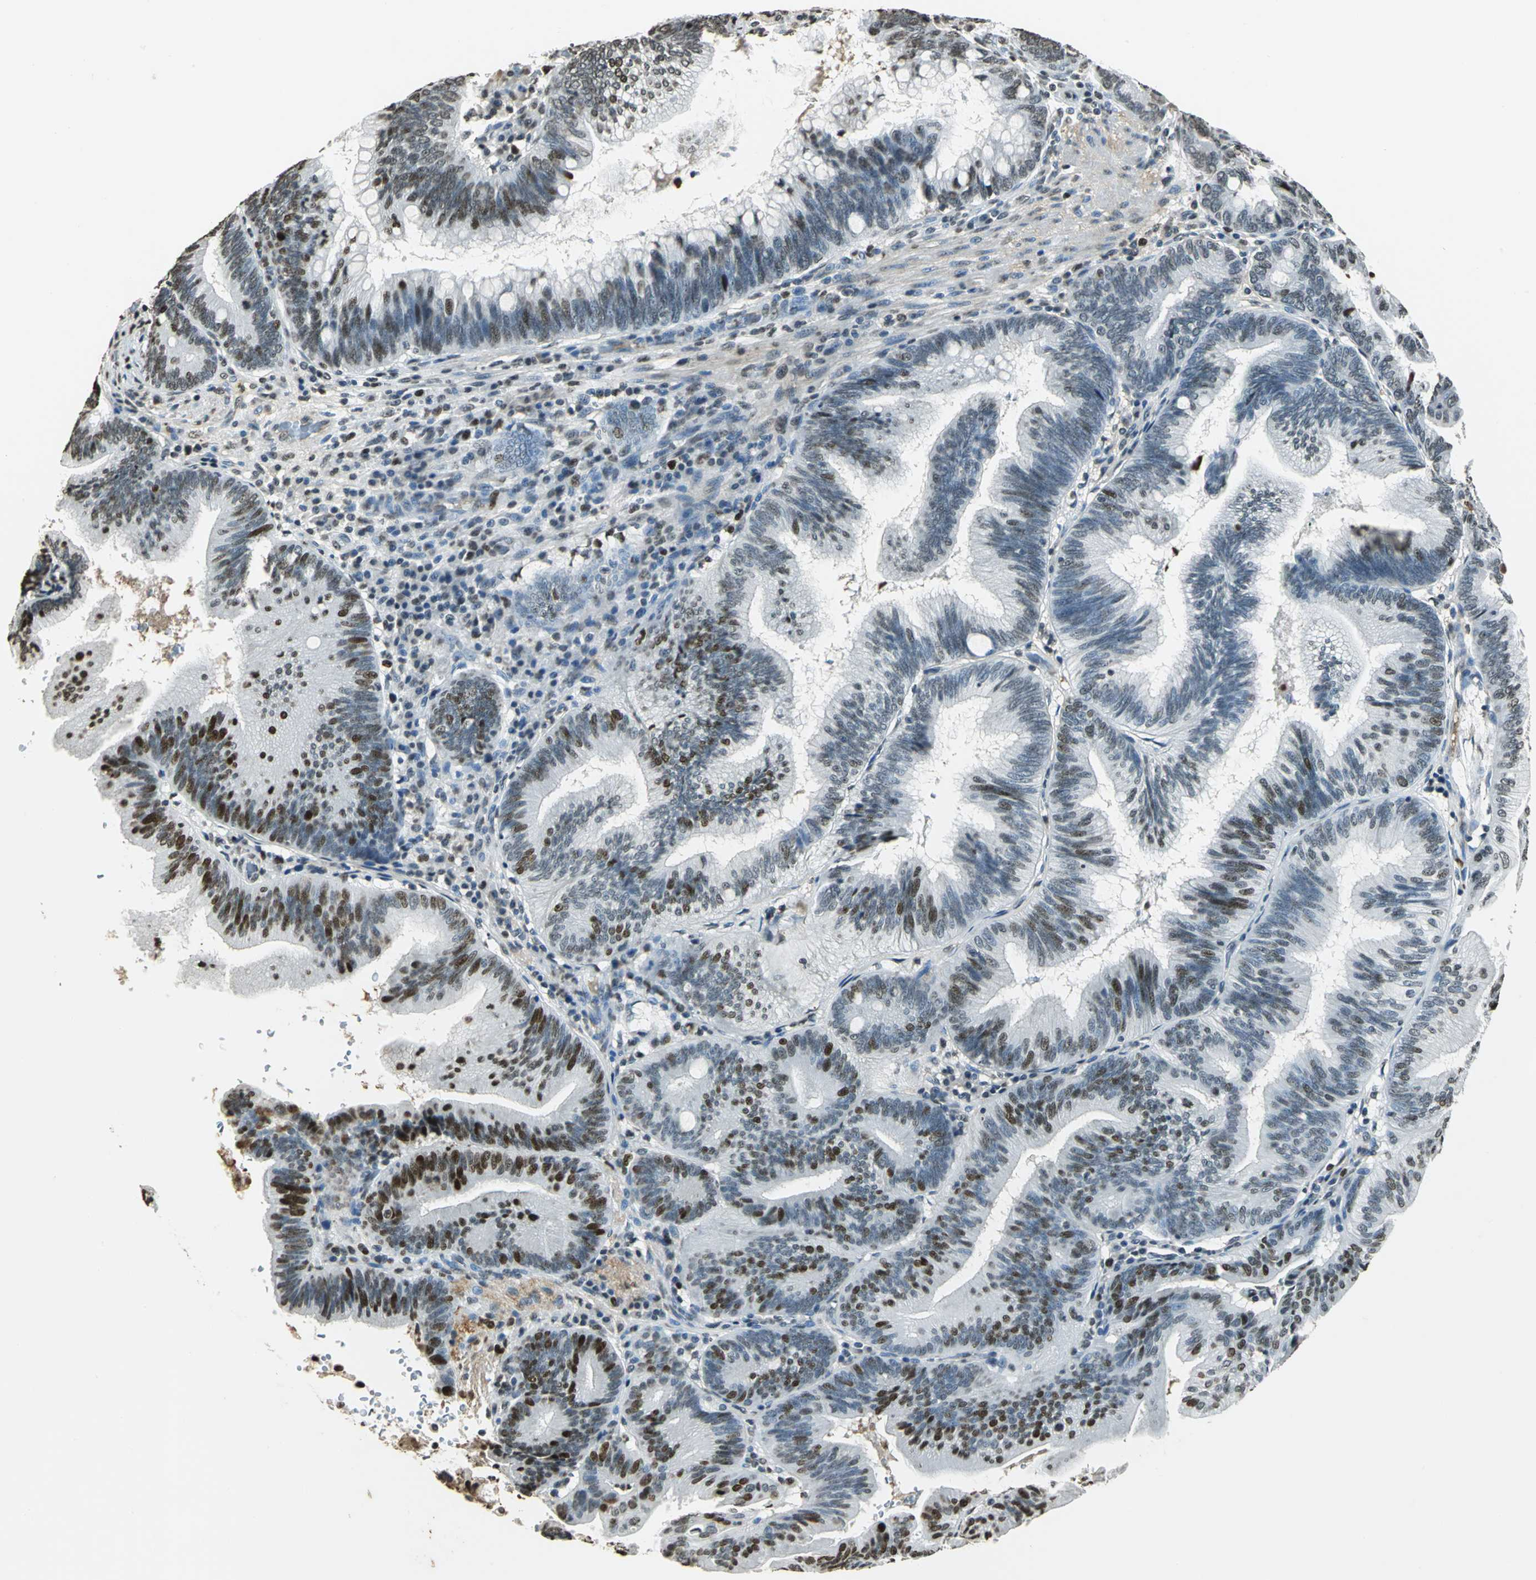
{"staining": {"intensity": "strong", "quantity": "<25%", "location": "nuclear"}, "tissue": "pancreatic cancer", "cell_type": "Tumor cells", "image_type": "cancer", "snomed": [{"axis": "morphology", "description": "Adenocarcinoma, NOS"}, {"axis": "topography", "description": "Pancreas"}], "caption": "A photomicrograph of pancreatic adenocarcinoma stained for a protein exhibits strong nuclear brown staining in tumor cells. The protein is shown in brown color, while the nuclei are stained blue.", "gene": "MCM4", "patient": {"sex": "male", "age": 82}}